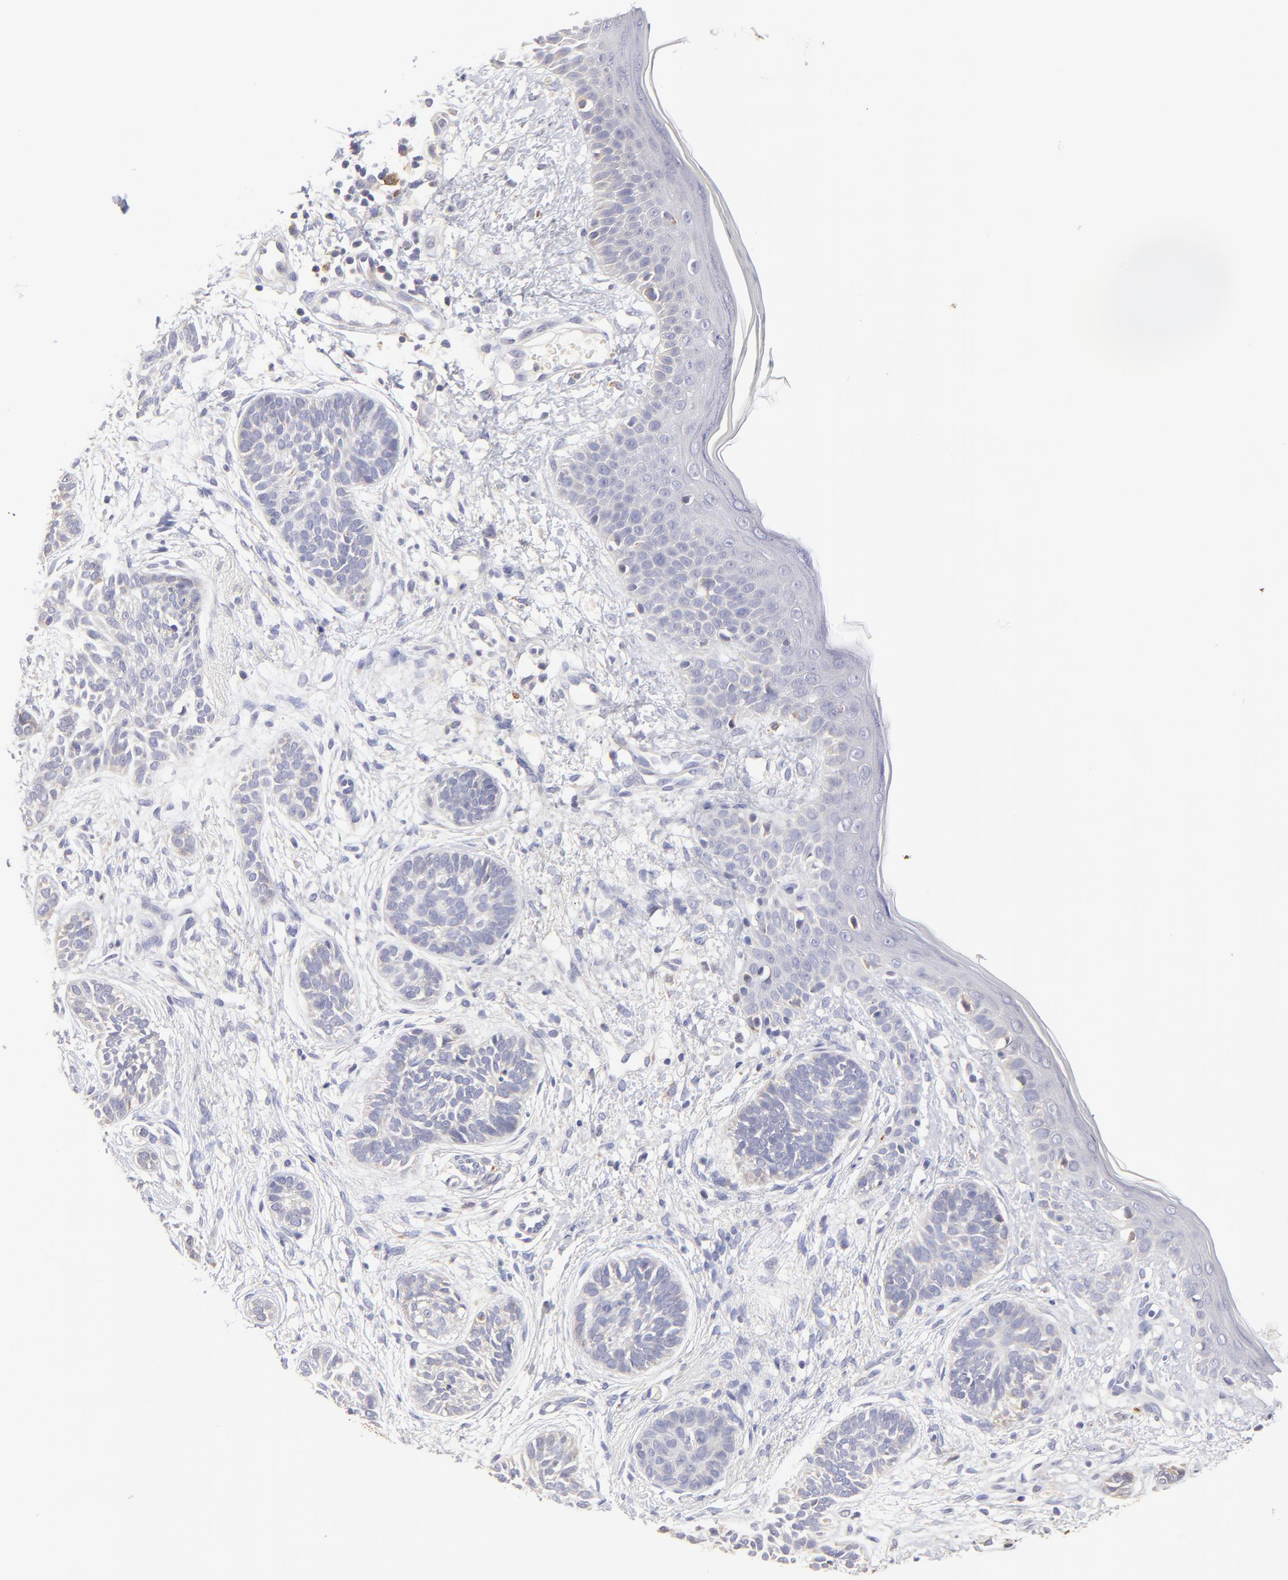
{"staining": {"intensity": "negative", "quantity": "none", "location": "none"}, "tissue": "skin cancer", "cell_type": "Tumor cells", "image_type": "cancer", "snomed": [{"axis": "morphology", "description": "Normal tissue, NOS"}, {"axis": "morphology", "description": "Basal cell carcinoma"}, {"axis": "topography", "description": "Skin"}], "caption": "A high-resolution photomicrograph shows IHC staining of skin basal cell carcinoma, which exhibits no significant expression in tumor cells.", "gene": "GCSAM", "patient": {"sex": "male", "age": 63}}